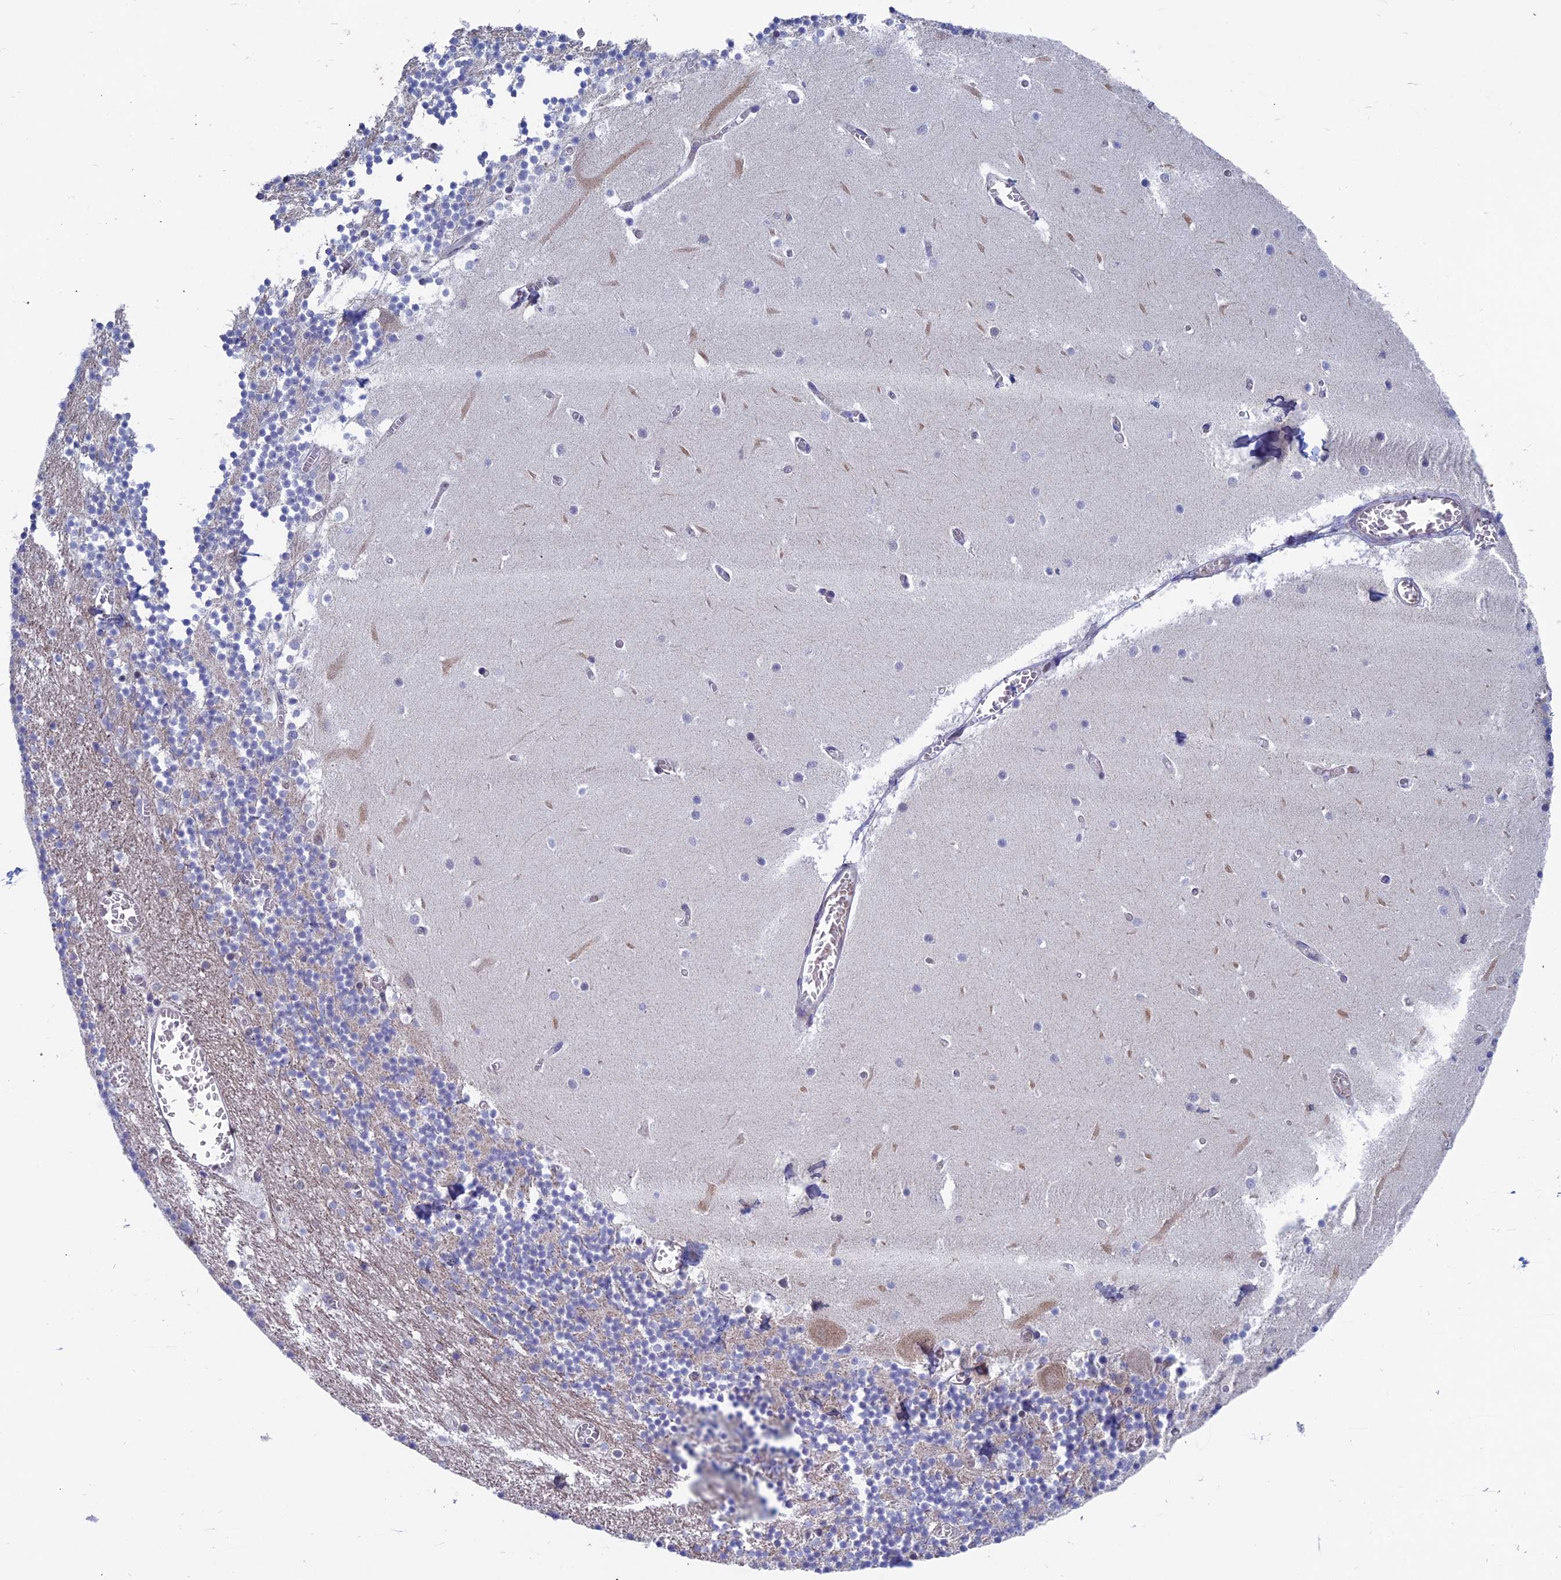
{"staining": {"intensity": "moderate", "quantity": "<25%", "location": "cytoplasmic/membranous"}, "tissue": "cerebellum", "cell_type": "Cells in granular layer", "image_type": "normal", "snomed": [{"axis": "morphology", "description": "Normal tissue, NOS"}, {"axis": "topography", "description": "Cerebellum"}], "caption": "Immunohistochemistry (IHC) photomicrograph of unremarkable cerebellum: cerebellum stained using immunohistochemistry reveals low levels of moderate protein expression localized specifically in the cytoplasmic/membranous of cells in granular layer, appearing as a cytoplasmic/membranous brown color.", "gene": "IGBP1", "patient": {"sex": "female", "age": 28}}